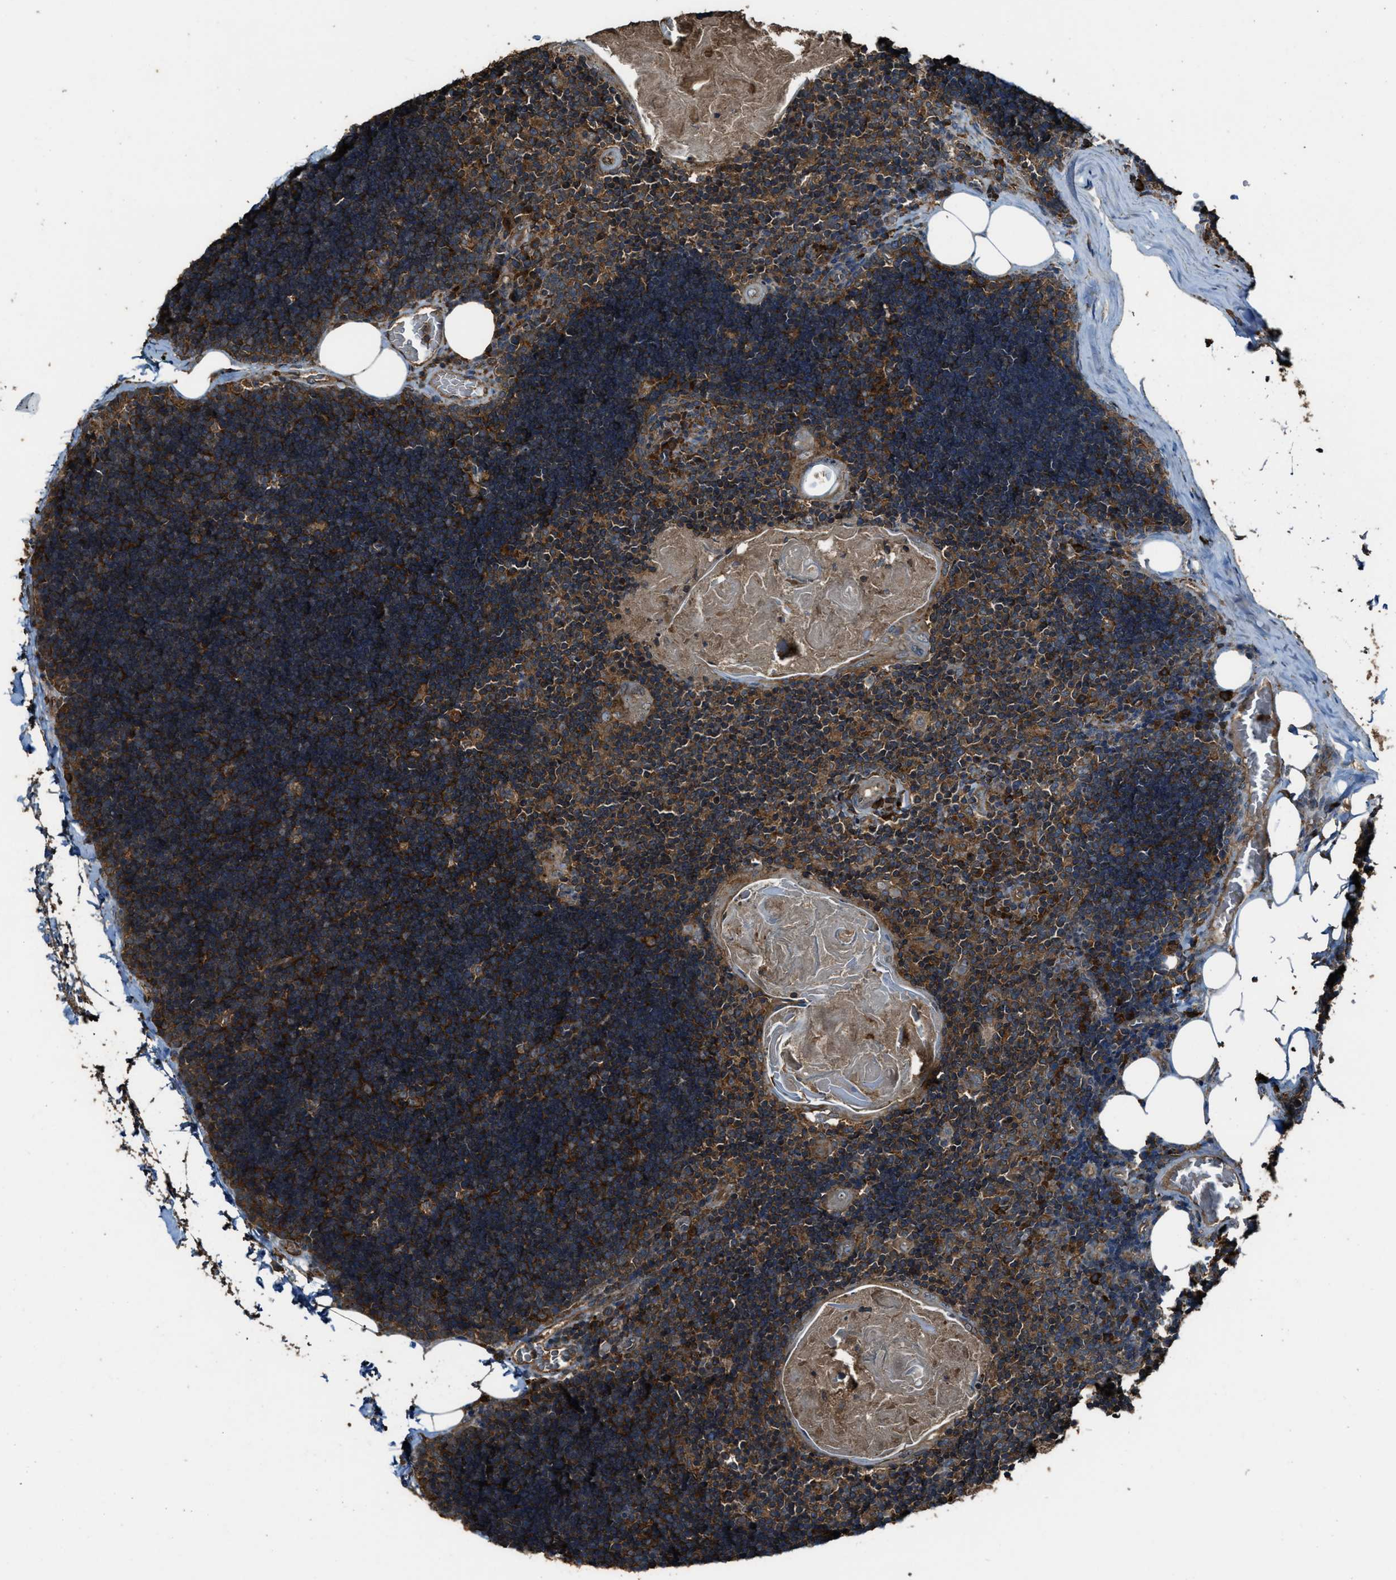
{"staining": {"intensity": "moderate", "quantity": ">75%", "location": "cytoplasmic/membranous"}, "tissue": "lymph node", "cell_type": "Germinal center cells", "image_type": "normal", "snomed": [{"axis": "morphology", "description": "Normal tissue, NOS"}, {"axis": "topography", "description": "Lymph node"}], "caption": "Germinal center cells reveal medium levels of moderate cytoplasmic/membranous positivity in about >75% of cells in unremarkable human lymph node.", "gene": "MAP3K8", "patient": {"sex": "male", "age": 33}}